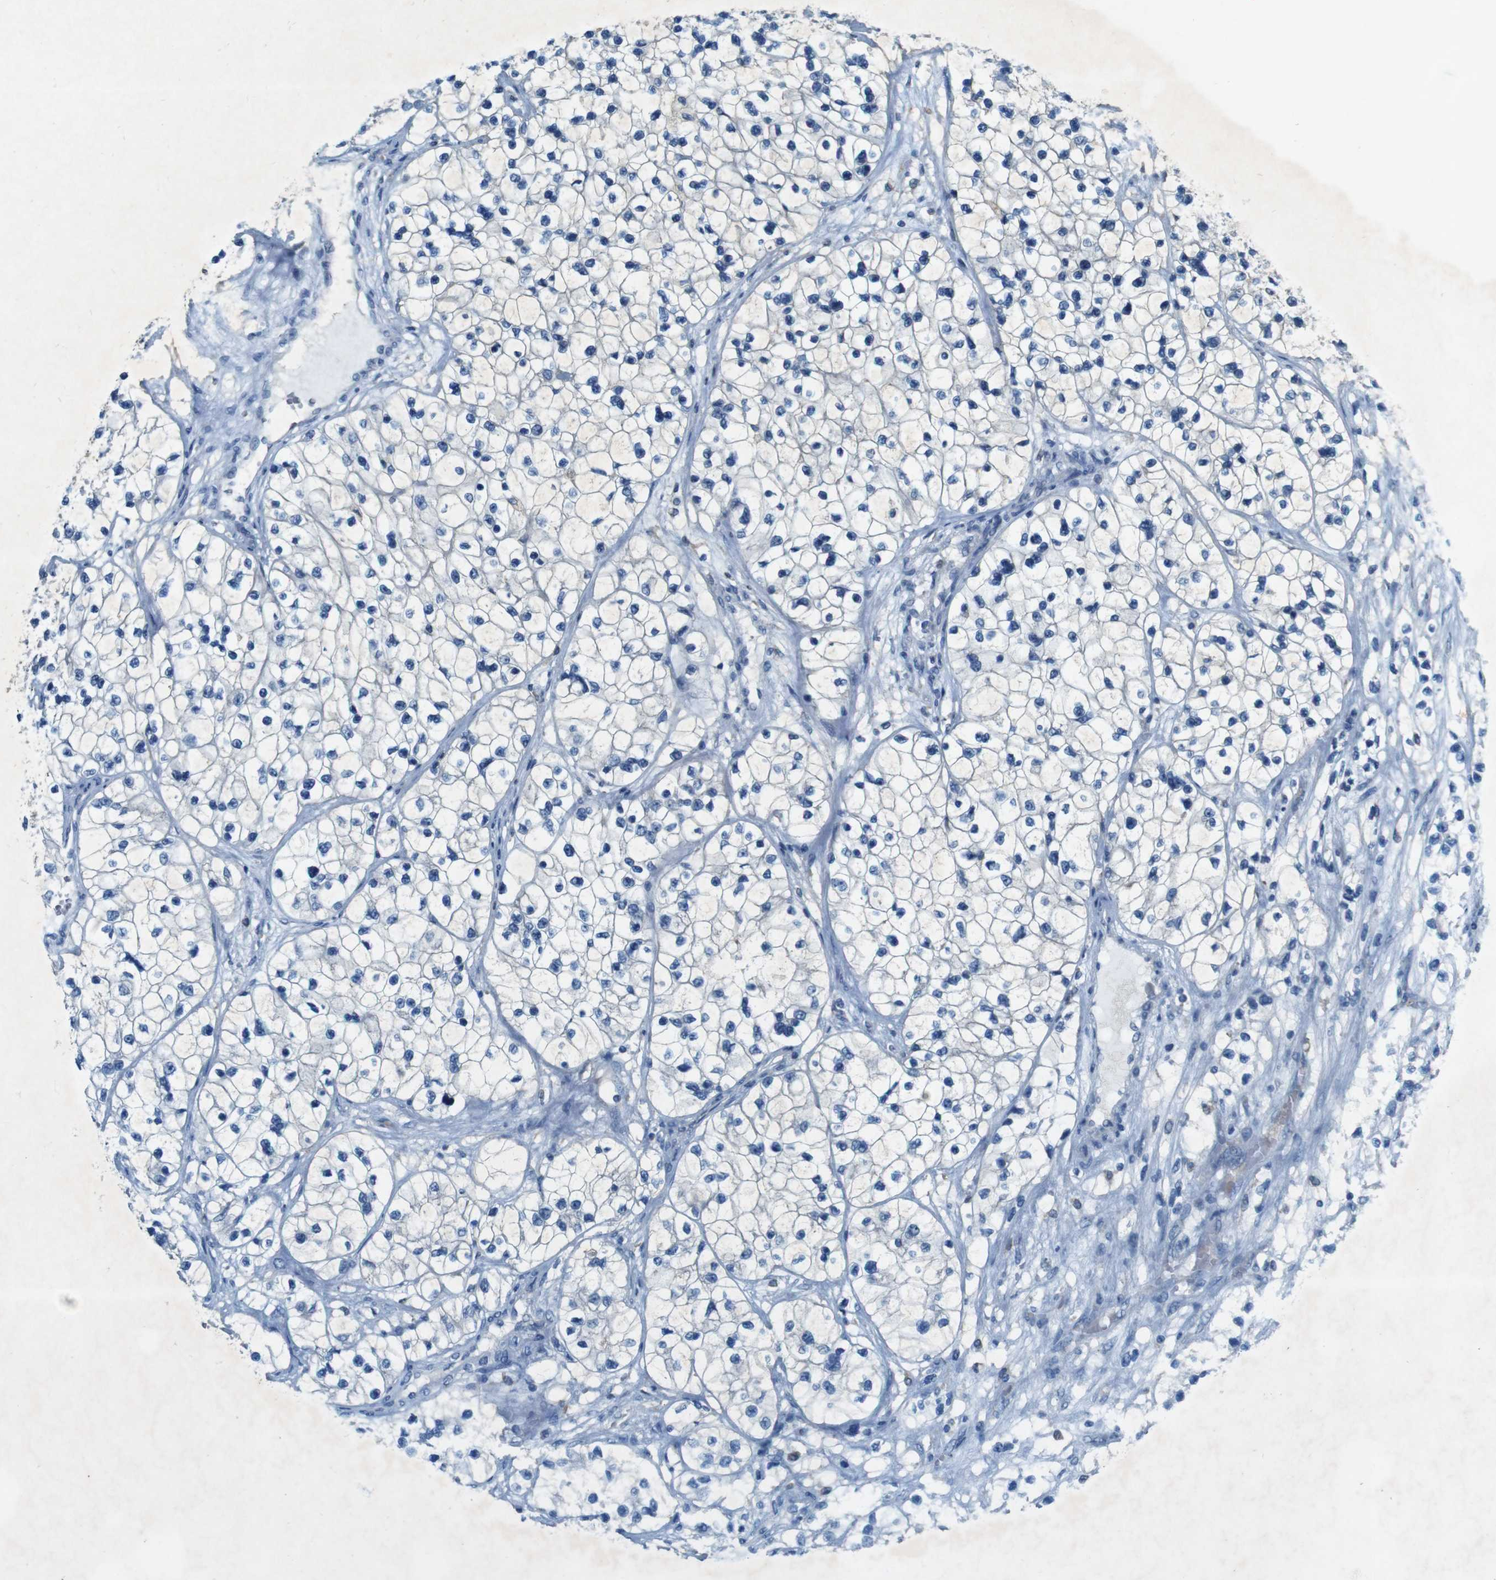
{"staining": {"intensity": "negative", "quantity": "none", "location": "none"}, "tissue": "renal cancer", "cell_type": "Tumor cells", "image_type": "cancer", "snomed": [{"axis": "morphology", "description": "Adenocarcinoma, NOS"}, {"axis": "topography", "description": "Kidney"}], "caption": "This is a histopathology image of immunohistochemistry staining of renal adenocarcinoma, which shows no staining in tumor cells. Brightfield microscopy of immunohistochemistry stained with DAB (brown) and hematoxylin (blue), captured at high magnification.", "gene": "MOGAT3", "patient": {"sex": "female", "age": 57}}